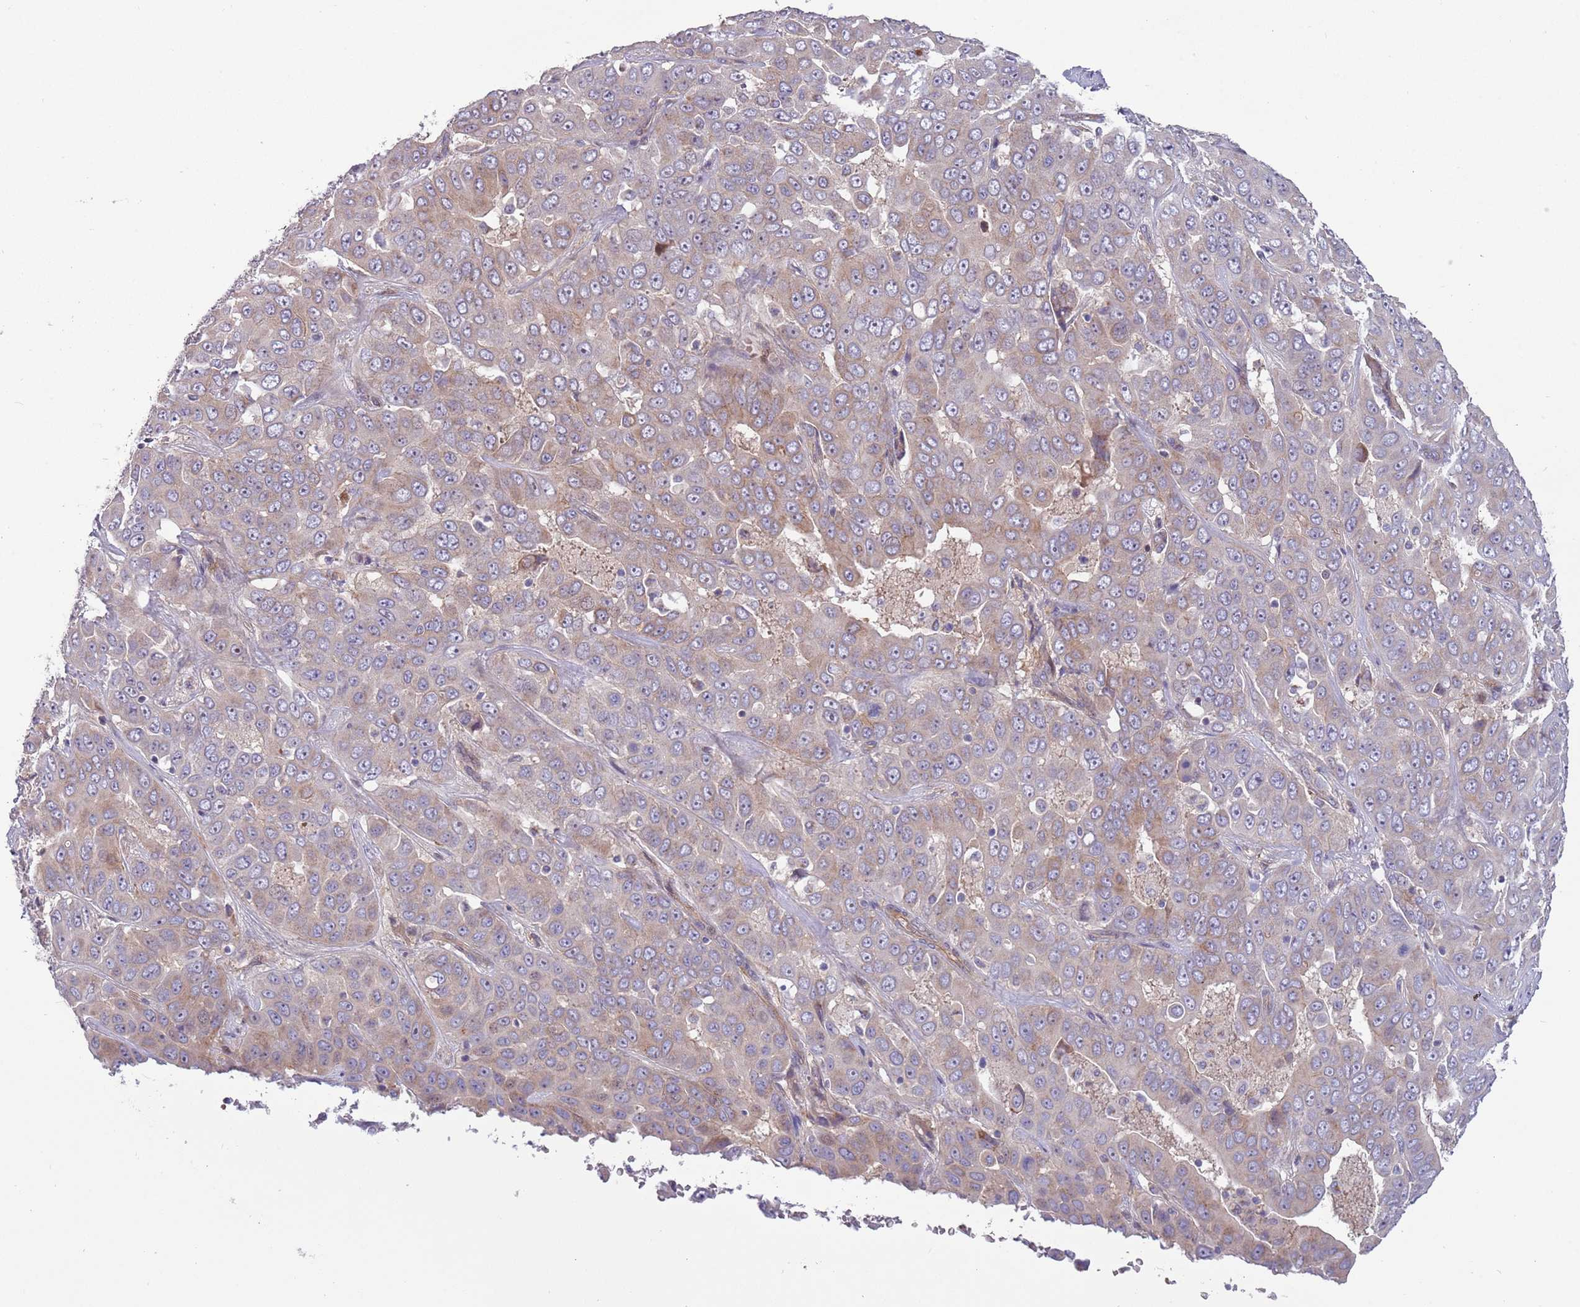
{"staining": {"intensity": "weak", "quantity": ">75%", "location": "cytoplasmic/membranous"}, "tissue": "liver cancer", "cell_type": "Tumor cells", "image_type": "cancer", "snomed": [{"axis": "morphology", "description": "Cholangiocarcinoma"}, {"axis": "topography", "description": "Liver"}], "caption": "Human liver cancer (cholangiocarcinoma) stained for a protein (brown) reveals weak cytoplasmic/membranous positive staining in approximately >75% of tumor cells.", "gene": "ITGB6", "patient": {"sex": "female", "age": 52}}